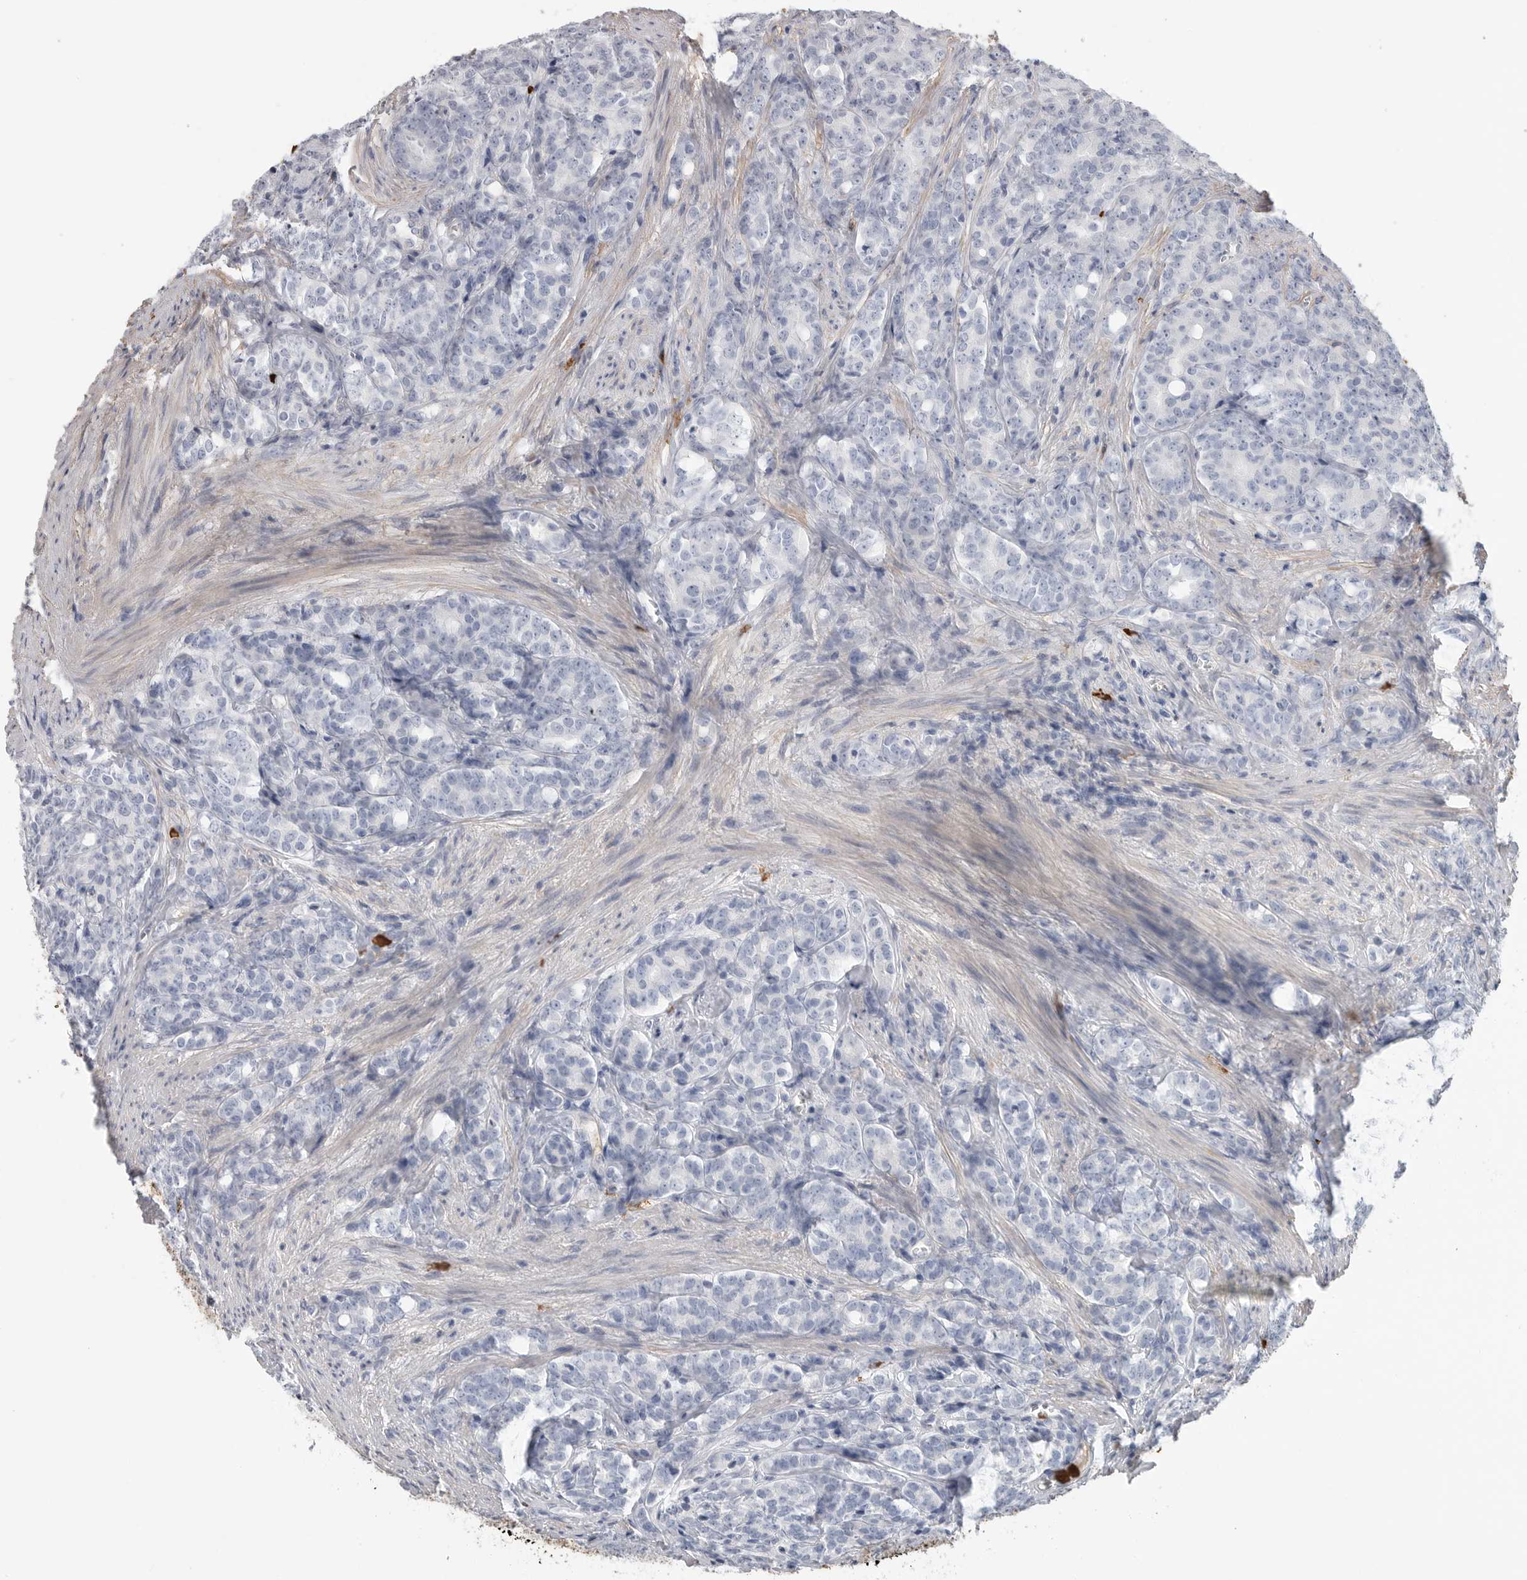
{"staining": {"intensity": "negative", "quantity": "none", "location": "none"}, "tissue": "prostate cancer", "cell_type": "Tumor cells", "image_type": "cancer", "snomed": [{"axis": "morphology", "description": "Adenocarcinoma, High grade"}, {"axis": "topography", "description": "Prostate"}], "caption": "IHC histopathology image of prostate high-grade adenocarcinoma stained for a protein (brown), which exhibits no staining in tumor cells. (Brightfield microscopy of DAB immunohistochemistry at high magnification).", "gene": "CYB561D1", "patient": {"sex": "male", "age": 62}}